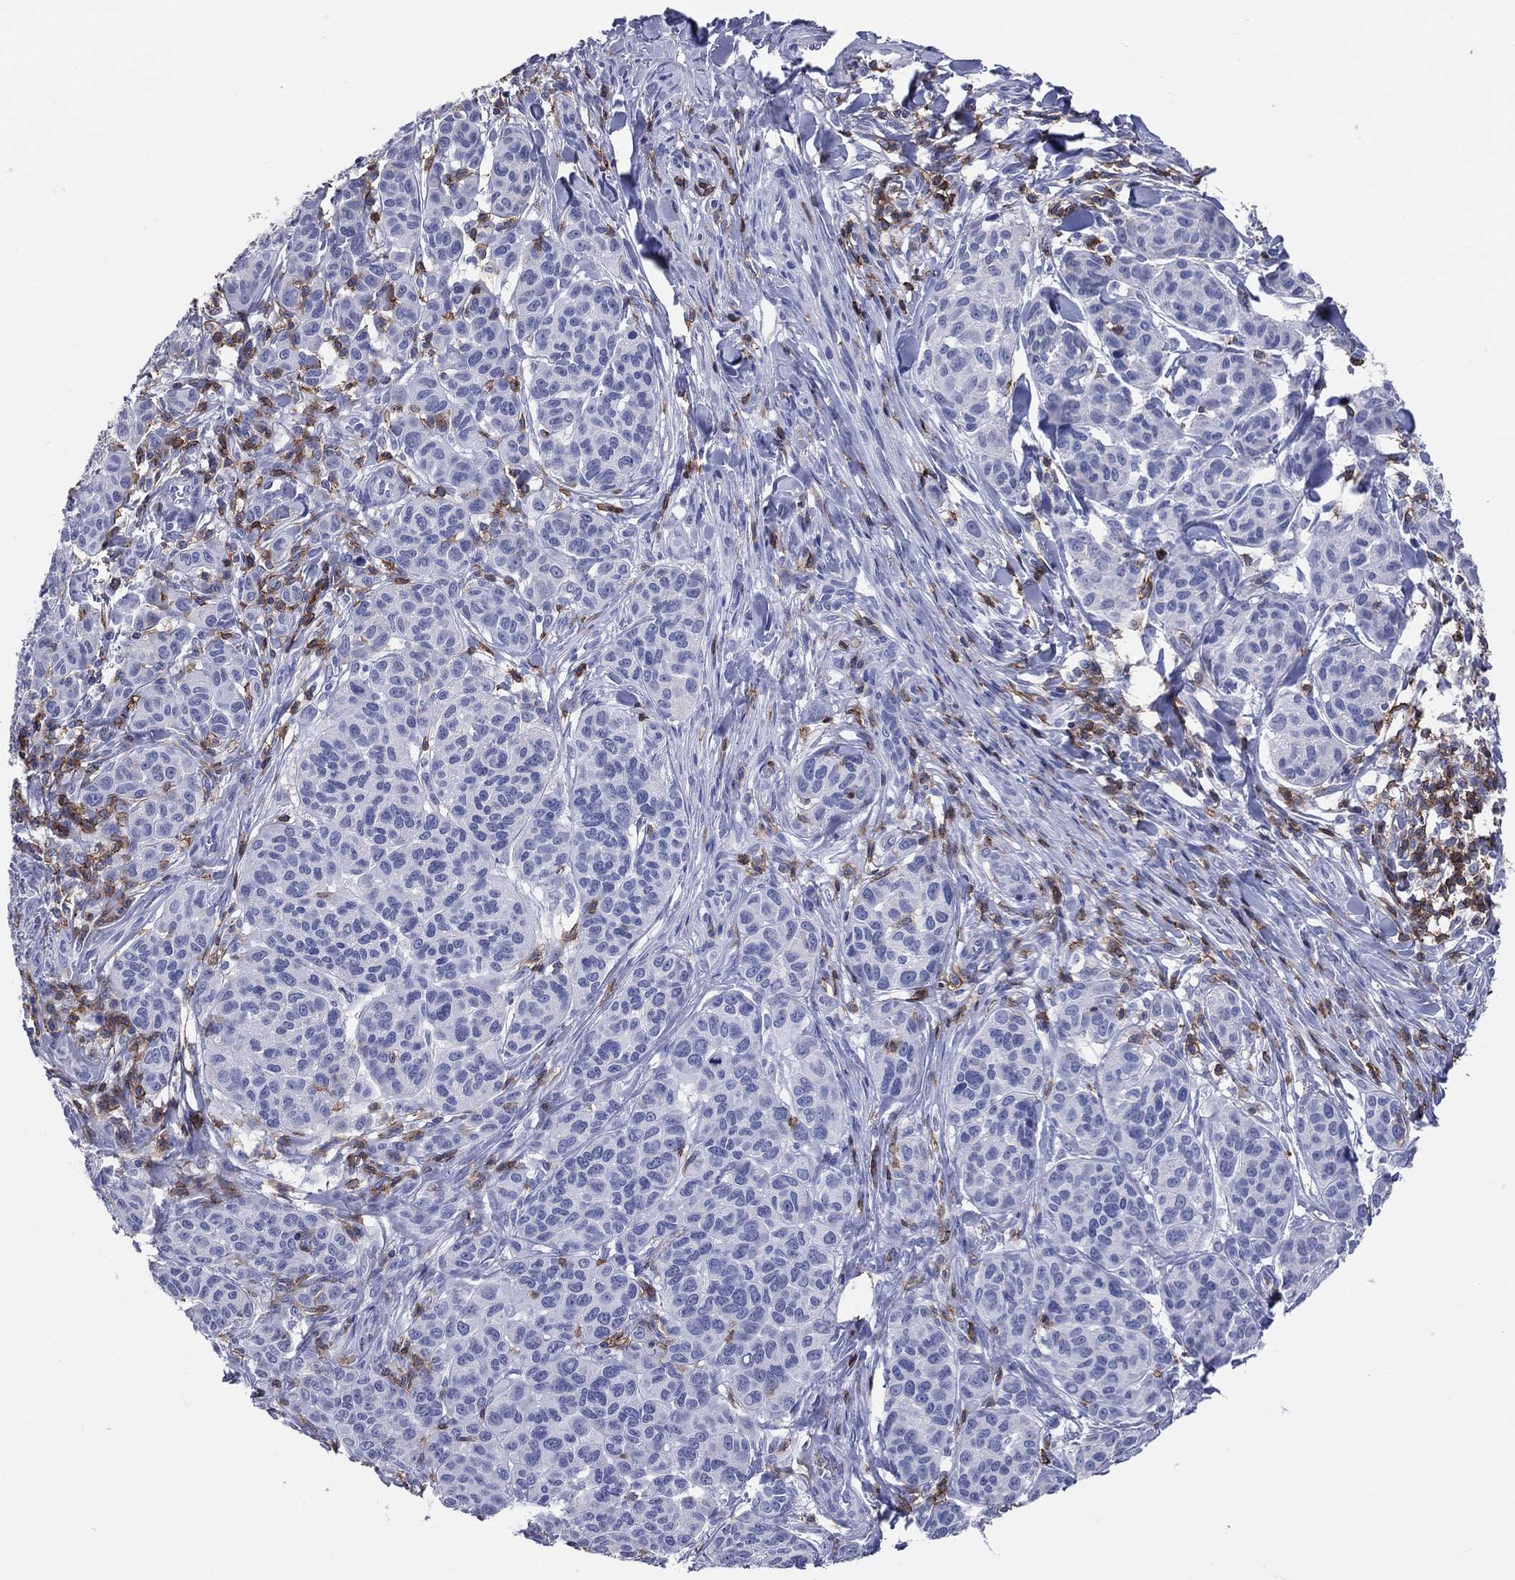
{"staining": {"intensity": "negative", "quantity": "none", "location": "none"}, "tissue": "melanoma", "cell_type": "Tumor cells", "image_type": "cancer", "snomed": [{"axis": "morphology", "description": "Malignant melanoma, NOS"}, {"axis": "topography", "description": "Skin"}], "caption": "Human melanoma stained for a protein using immunohistochemistry (IHC) displays no staining in tumor cells.", "gene": "LAT", "patient": {"sex": "male", "age": 79}}